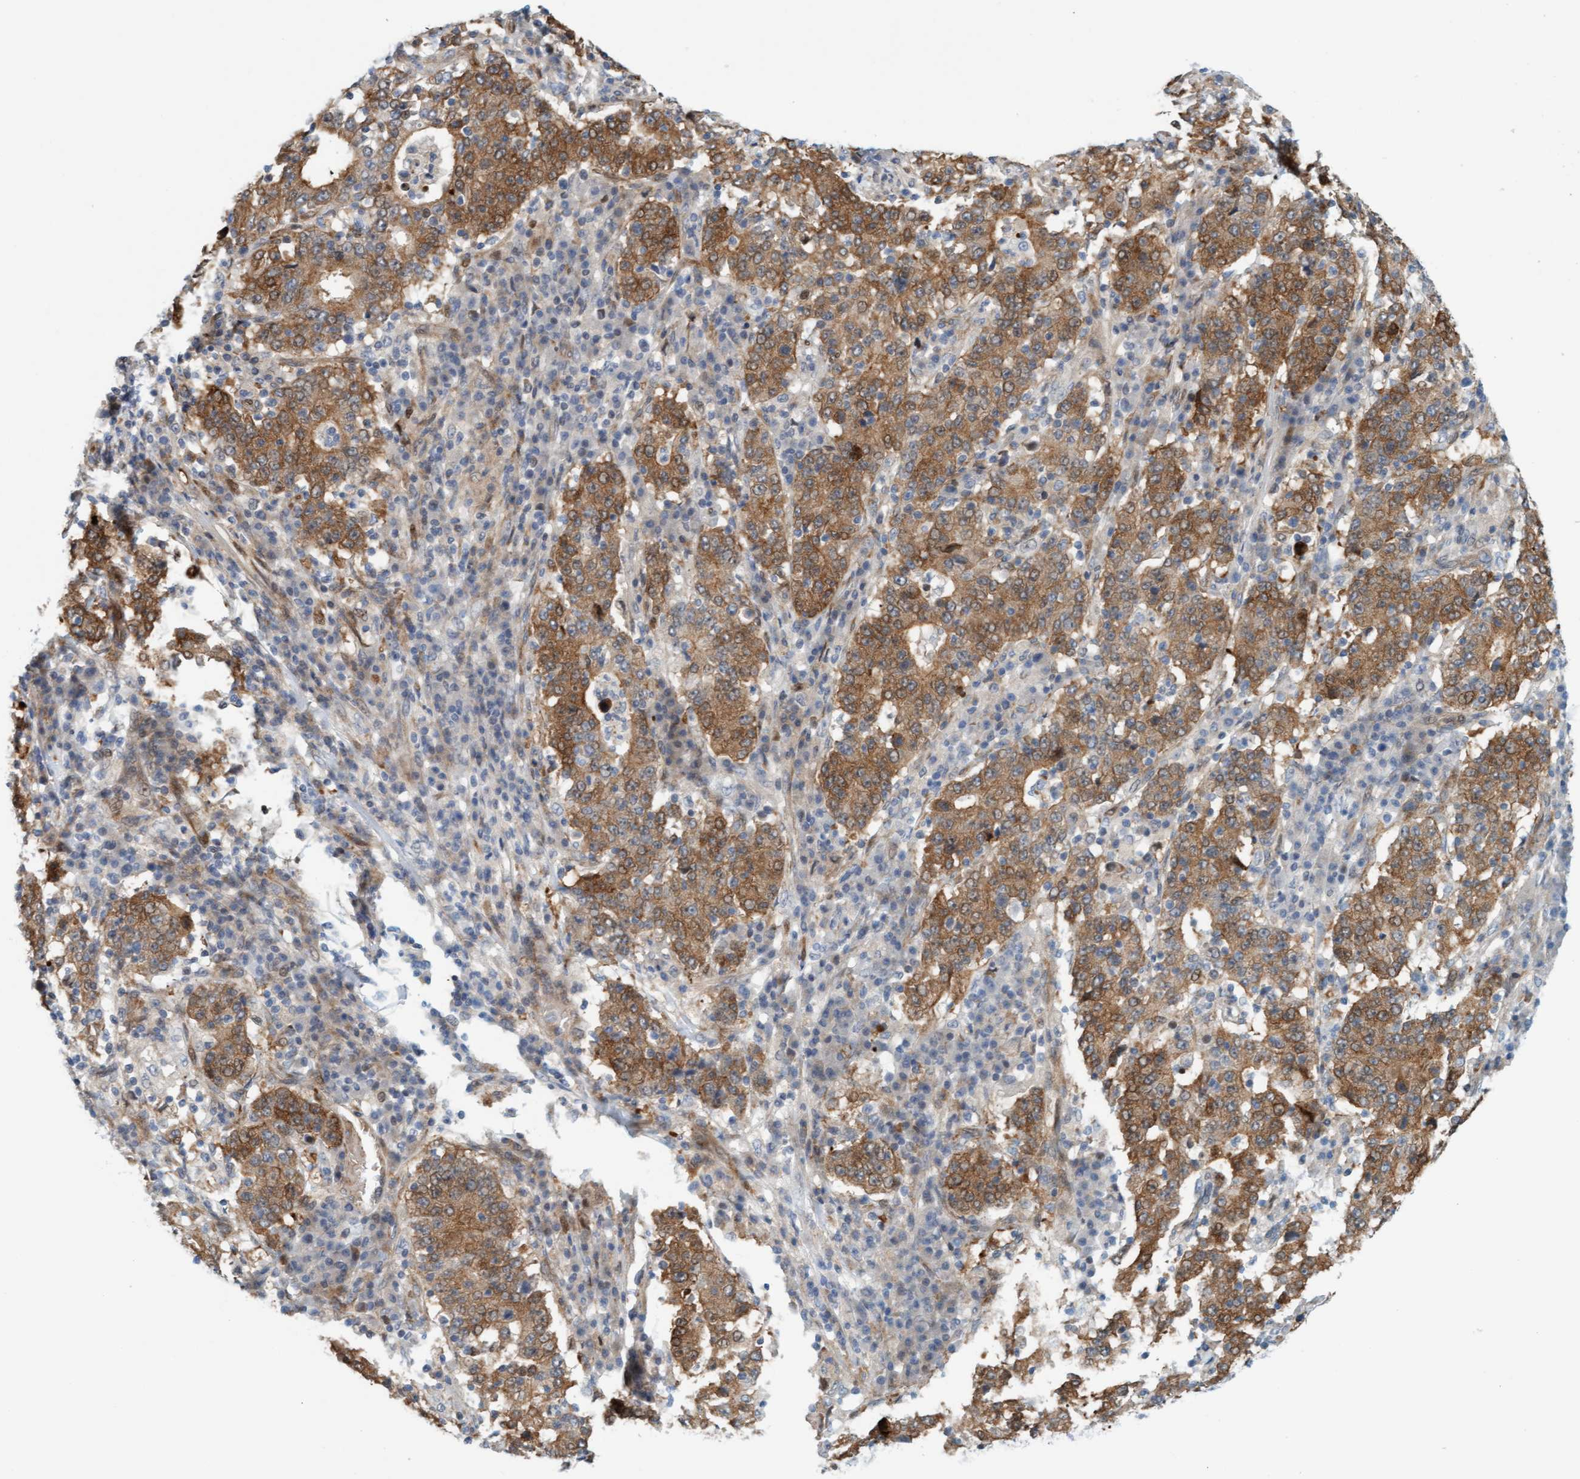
{"staining": {"intensity": "moderate", "quantity": ">75%", "location": "cytoplasmic/membranous"}, "tissue": "stomach cancer", "cell_type": "Tumor cells", "image_type": "cancer", "snomed": [{"axis": "morphology", "description": "Adenocarcinoma, NOS"}, {"axis": "topography", "description": "Stomach"}], "caption": "Stomach cancer tissue exhibits moderate cytoplasmic/membranous staining in about >75% of tumor cells, visualized by immunohistochemistry. (Brightfield microscopy of DAB IHC at high magnification).", "gene": "EIF4EBP1", "patient": {"sex": "male", "age": 59}}